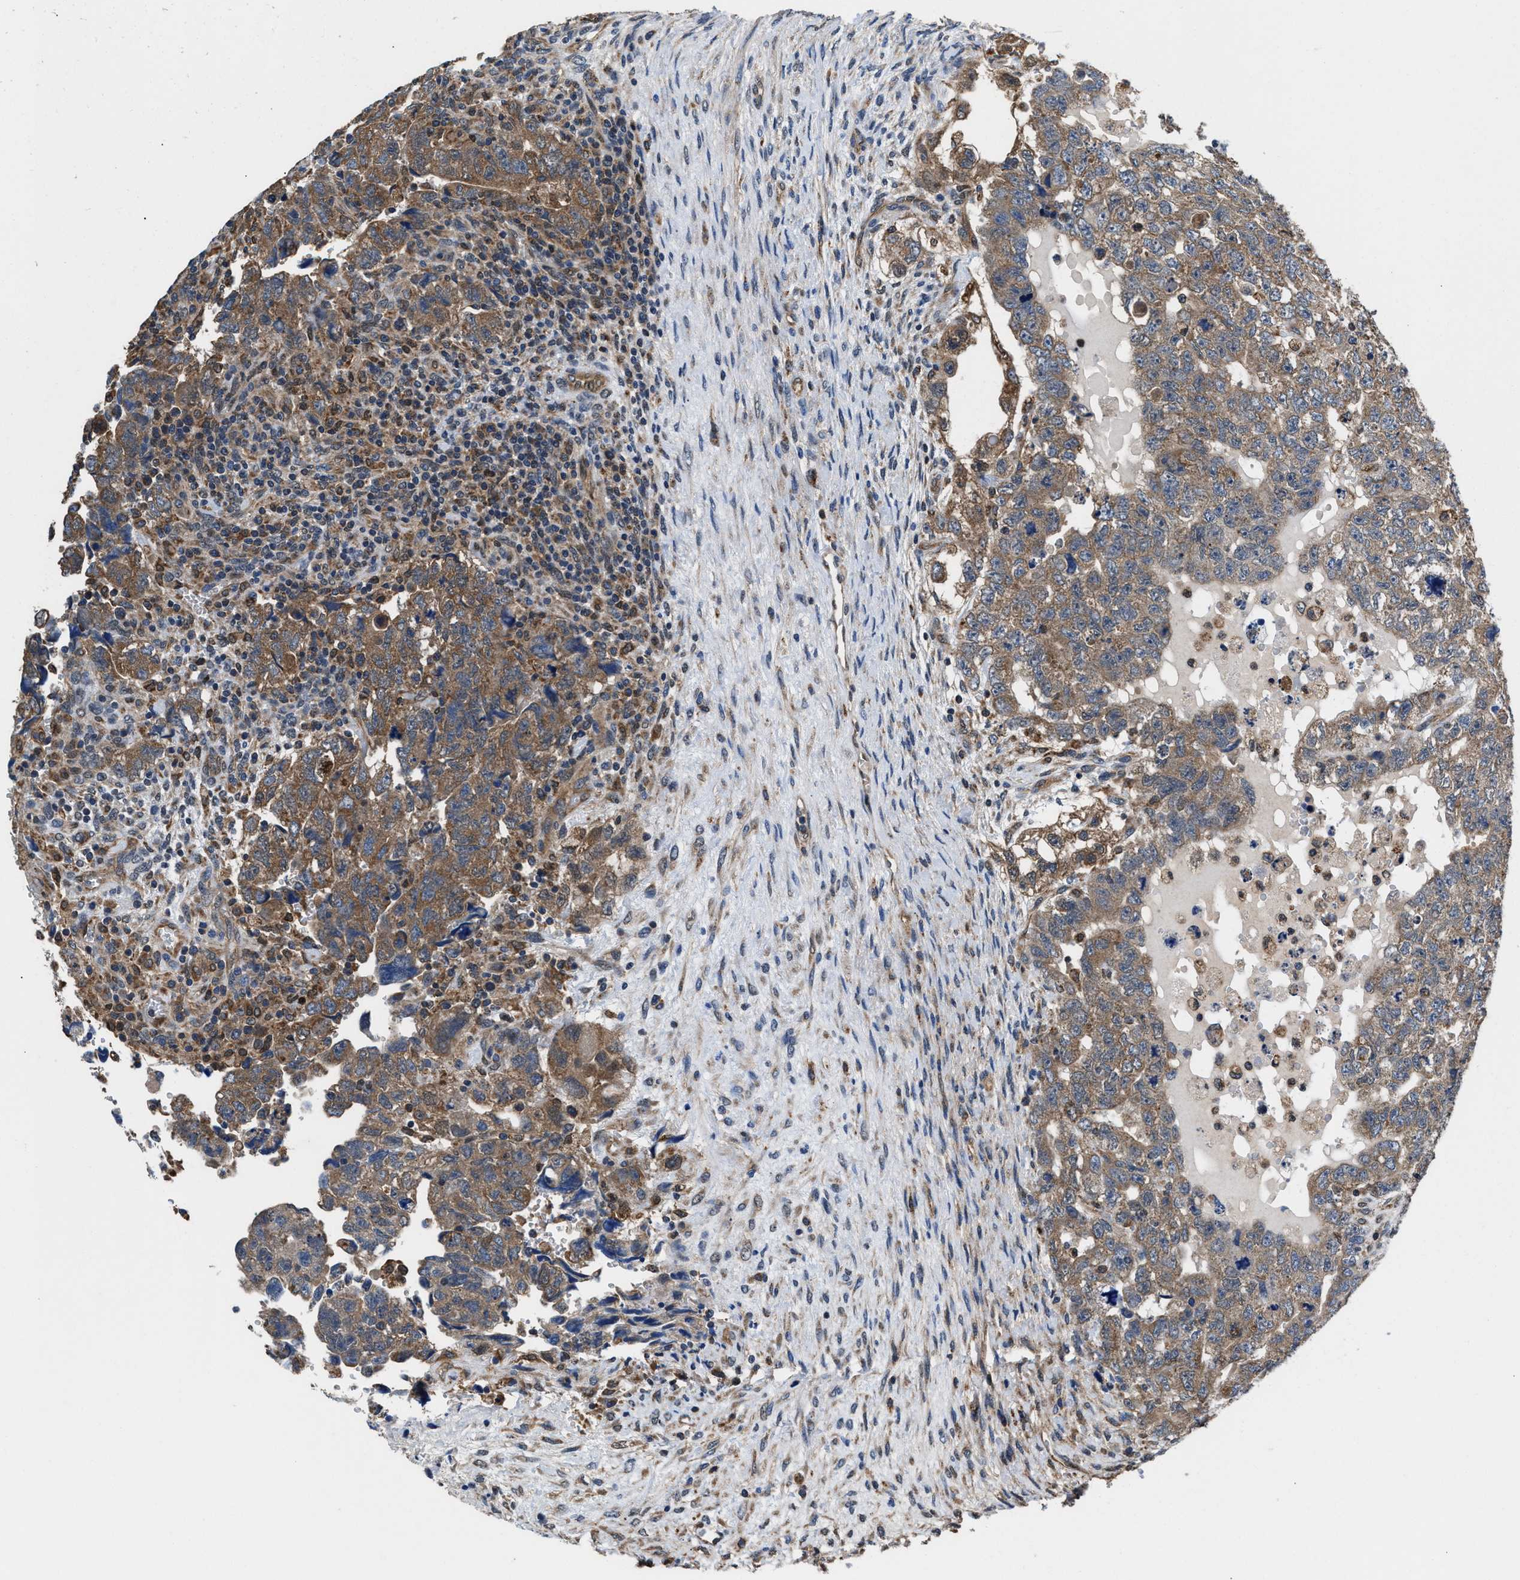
{"staining": {"intensity": "moderate", "quantity": ">75%", "location": "cytoplasmic/membranous"}, "tissue": "testis cancer", "cell_type": "Tumor cells", "image_type": "cancer", "snomed": [{"axis": "morphology", "description": "Carcinoma, Embryonal, NOS"}, {"axis": "topography", "description": "Testis"}], "caption": "Moderate cytoplasmic/membranous expression for a protein is identified in about >75% of tumor cells of testis cancer using IHC.", "gene": "ACLY", "patient": {"sex": "male", "age": 36}}